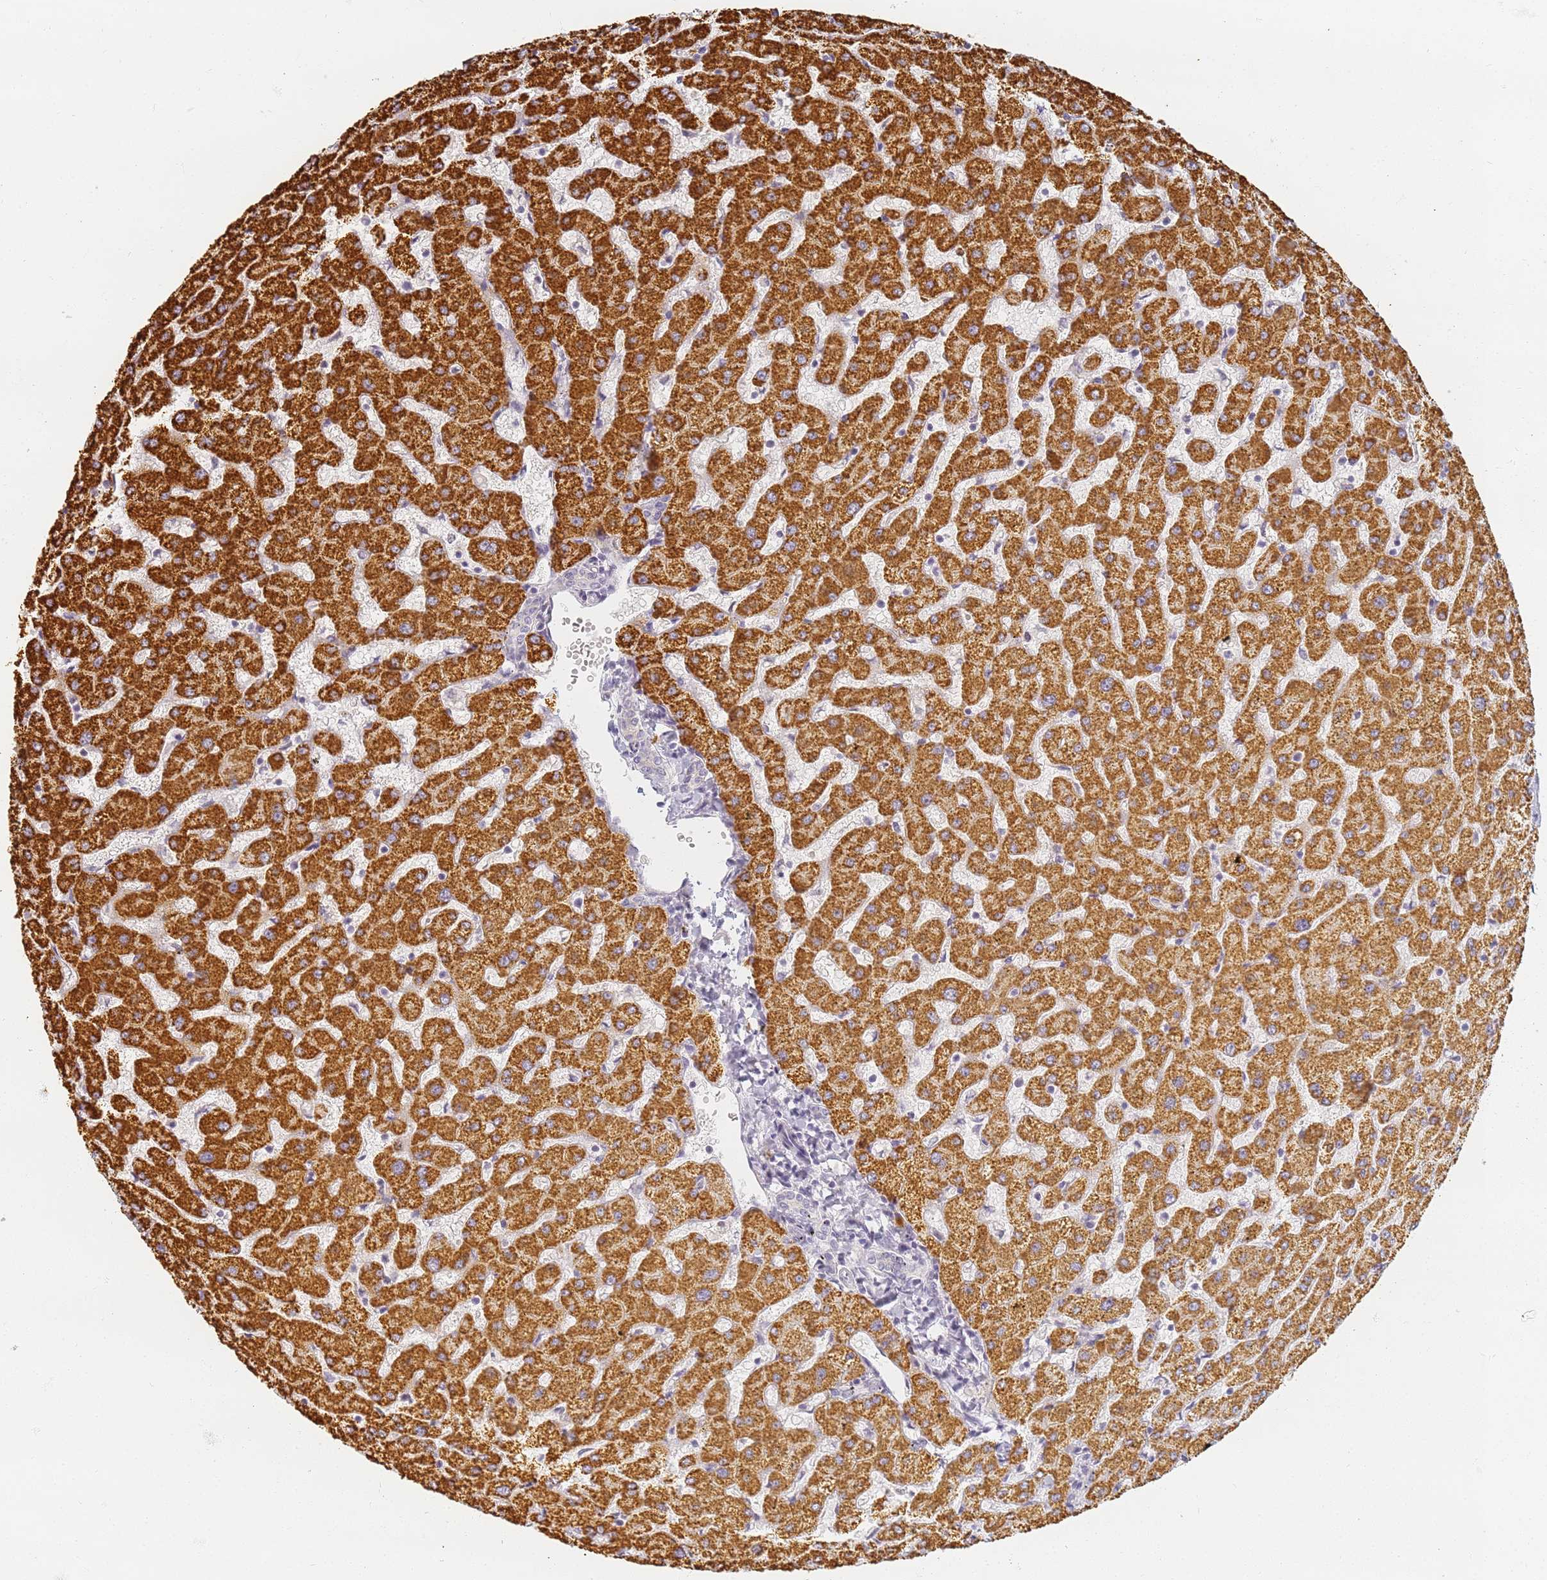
{"staining": {"intensity": "negative", "quantity": "none", "location": "none"}, "tissue": "liver", "cell_type": "Cholangiocytes", "image_type": "normal", "snomed": [{"axis": "morphology", "description": "Normal tissue, NOS"}, {"axis": "topography", "description": "Liver"}], "caption": "DAB (3,3'-diaminobenzidine) immunohistochemical staining of normal human liver demonstrates no significant positivity in cholangiocytes.", "gene": "SLC38A9", "patient": {"sex": "female", "age": 63}}